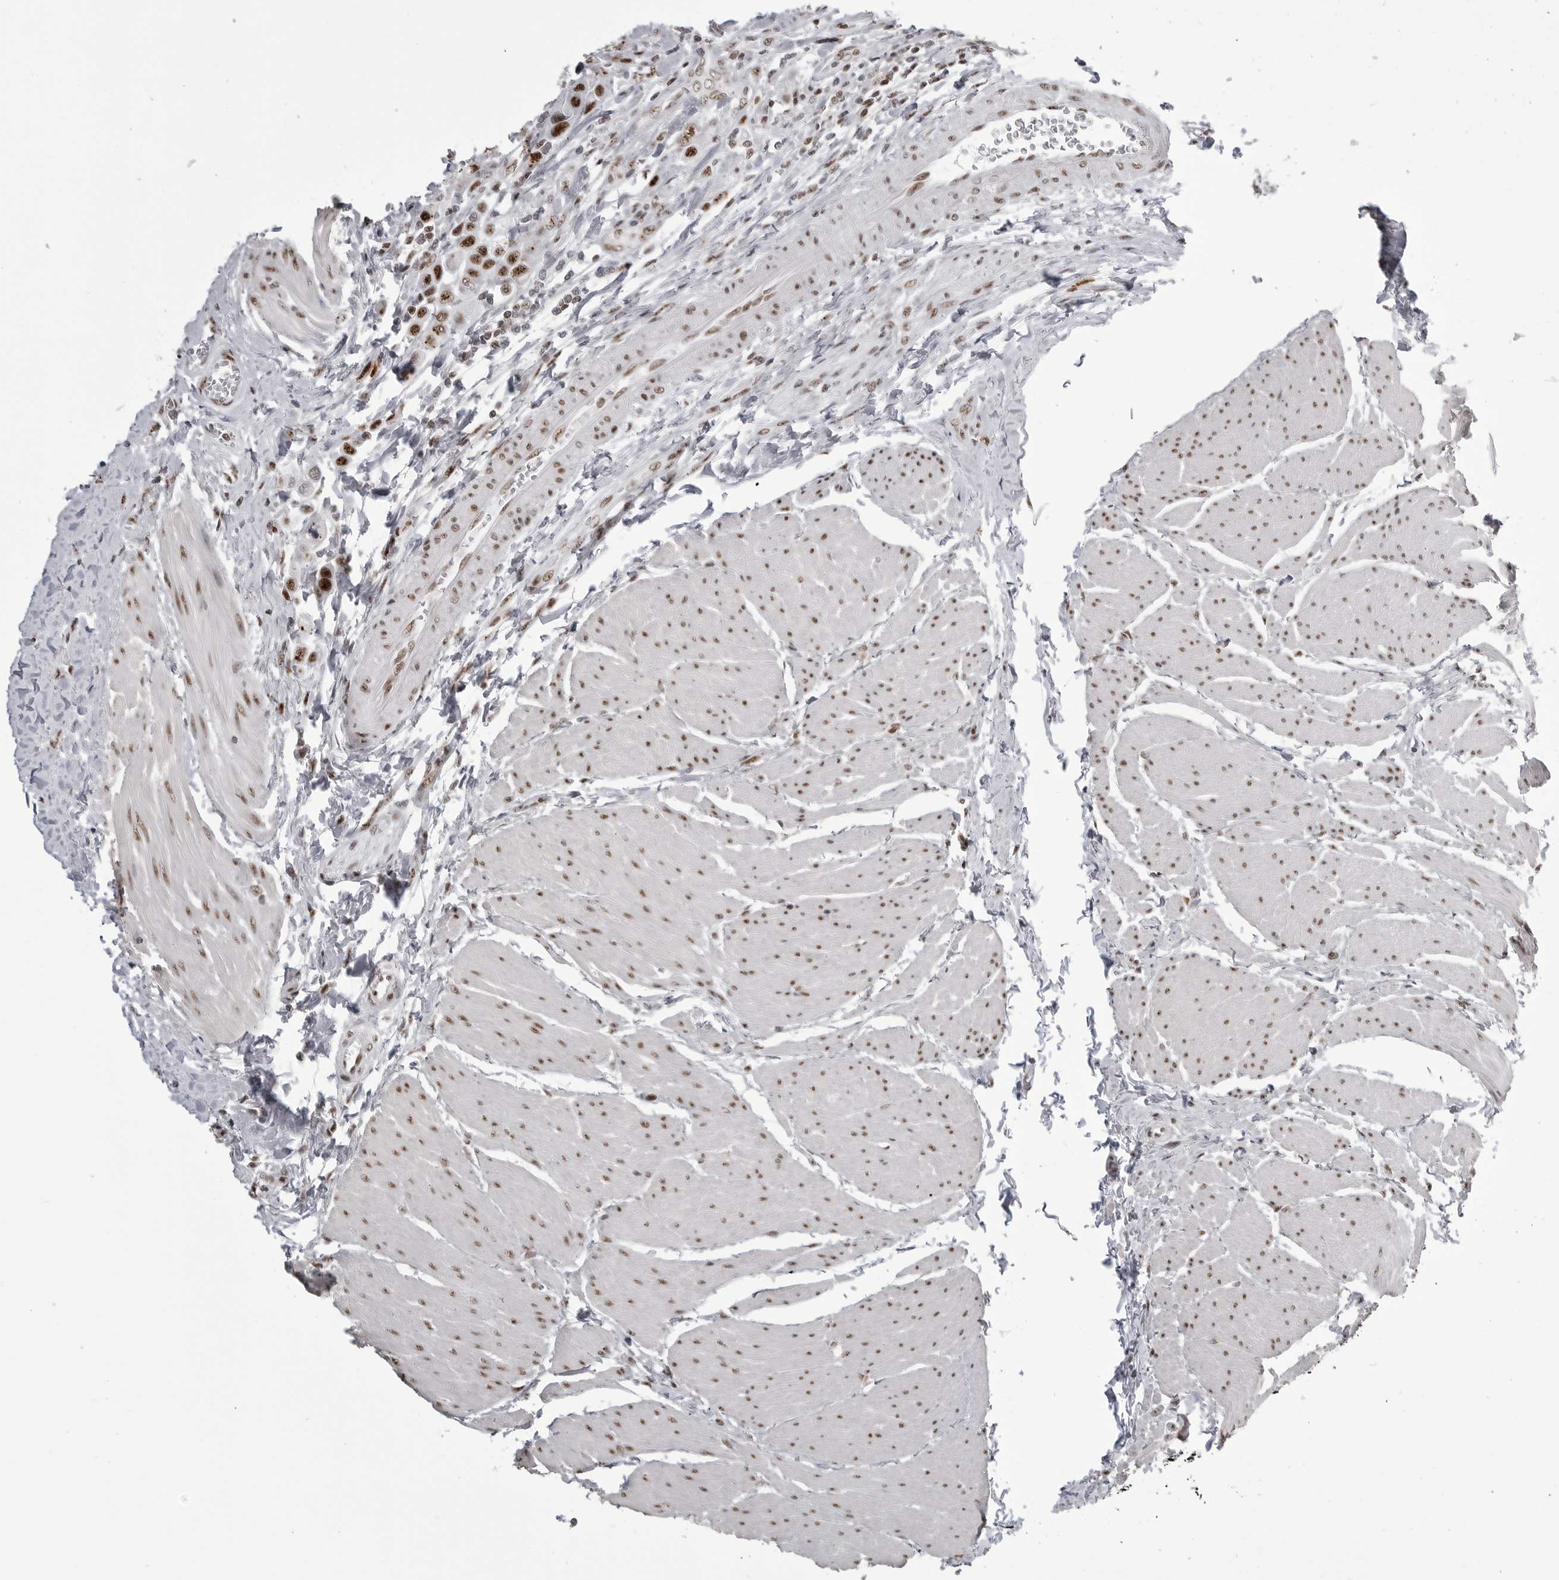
{"staining": {"intensity": "strong", "quantity": ">75%", "location": "nuclear"}, "tissue": "urothelial cancer", "cell_type": "Tumor cells", "image_type": "cancer", "snomed": [{"axis": "morphology", "description": "Urothelial carcinoma, High grade"}, {"axis": "topography", "description": "Urinary bladder"}], "caption": "Human high-grade urothelial carcinoma stained for a protein (brown) displays strong nuclear positive expression in about >75% of tumor cells.", "gene": "WRAP53", "patient": {"sex": "male", "age": 50}}